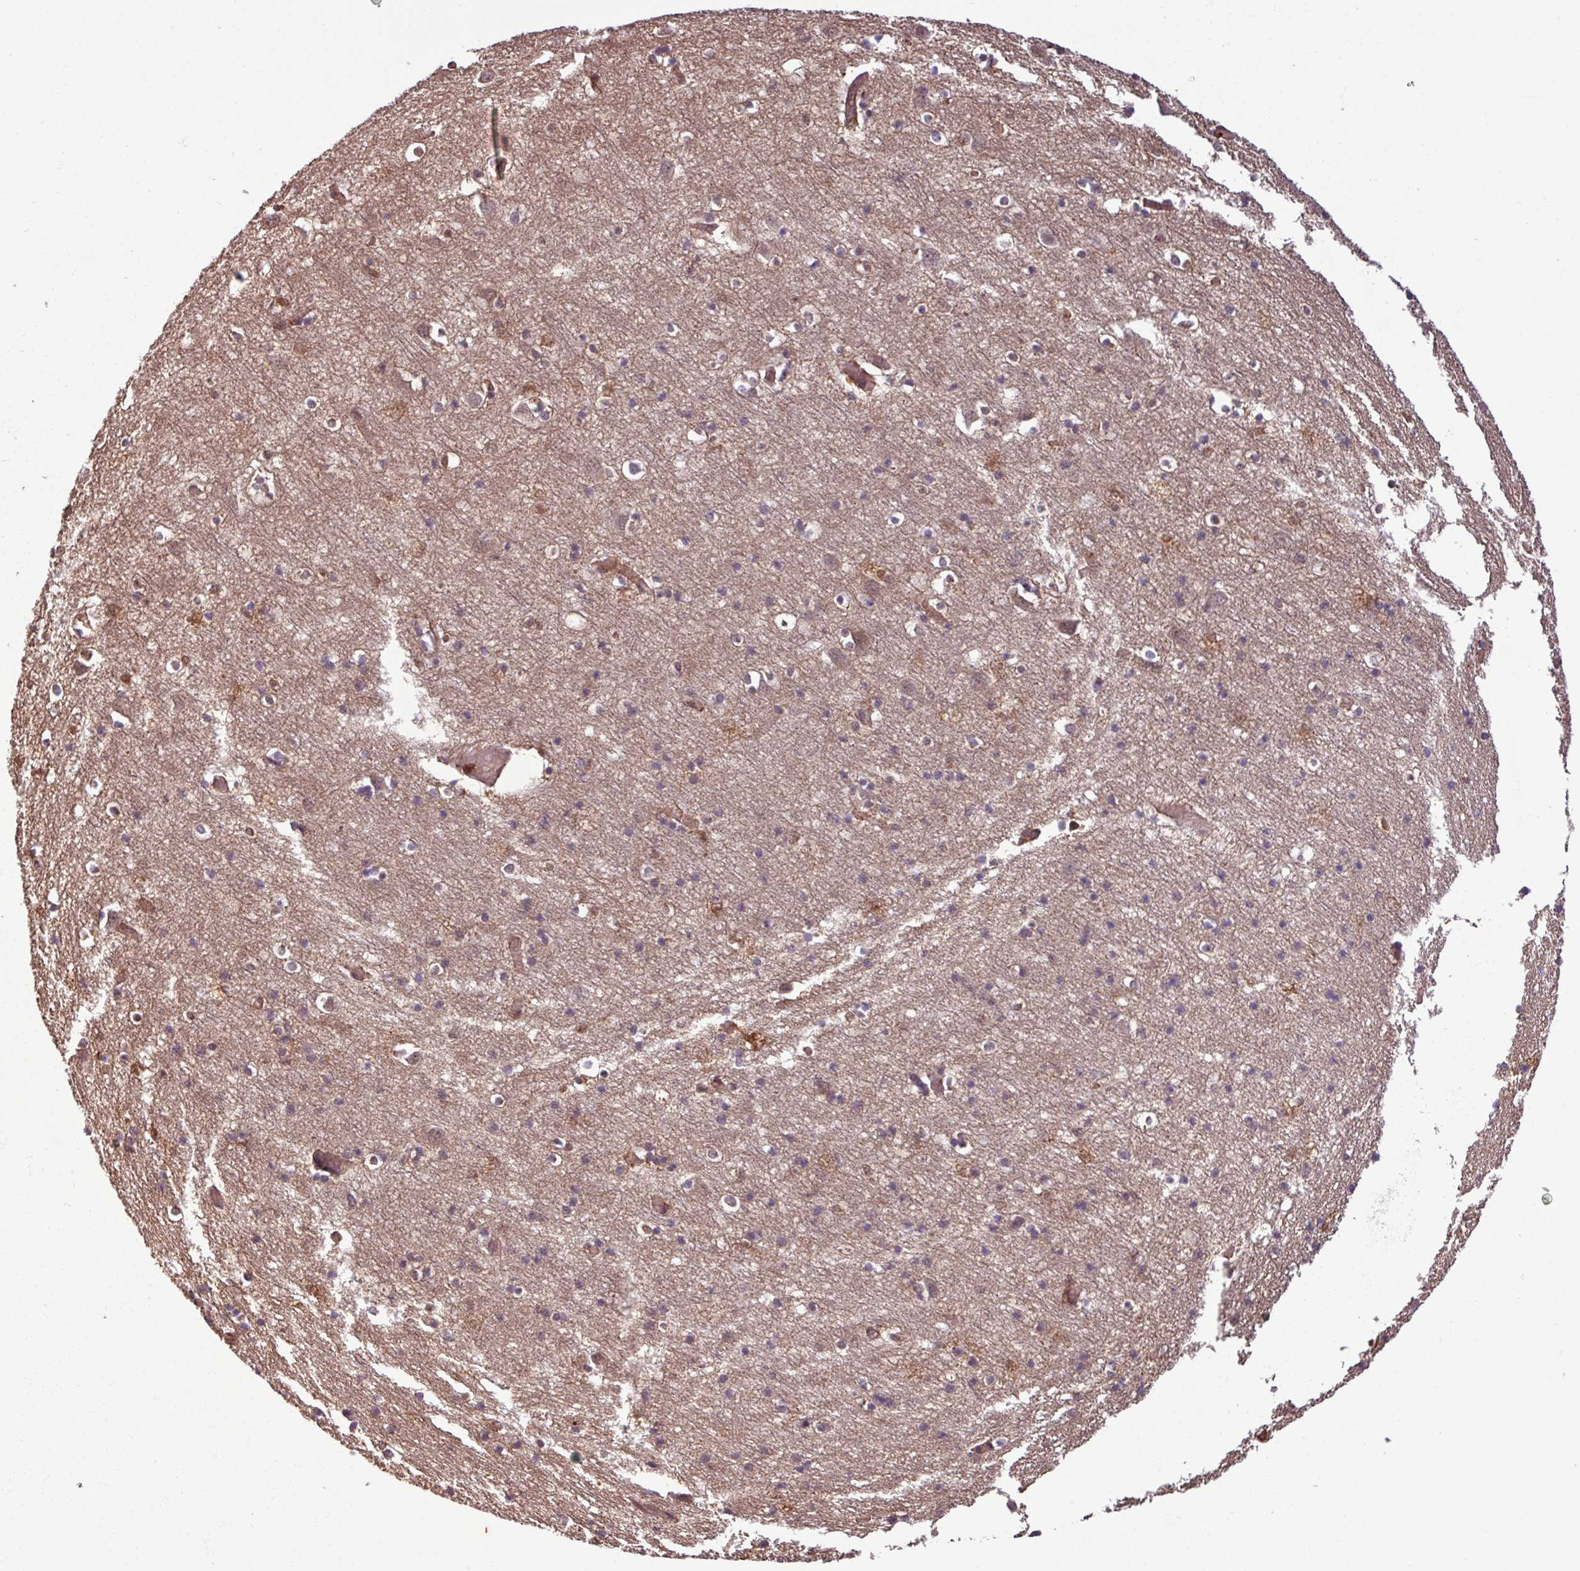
{"staining": {"intensity": "weak", "quantity": "25%-75%", "location": "cytoplasmic/membranous,nuclear"}, "tissue": "cerebral cortex", "cell_type": "Endothelial cells", "image_type": "normal", "snomed": [{"axis": "morphology", "description": "Normal tissue, NOS"}, {"axis": "topography", "description": "Cerebral cortex"}], "caption": "High-power microscopy captured an immunohistochemistry histopathology image of normal cerebral cortex, revealing weak cytoplasmic/membranous,nuclear staining in approximately 25%-75% of endothelial cells.", "gene": "KCTD11", "patient": {"sex": "male", "age": 70}}